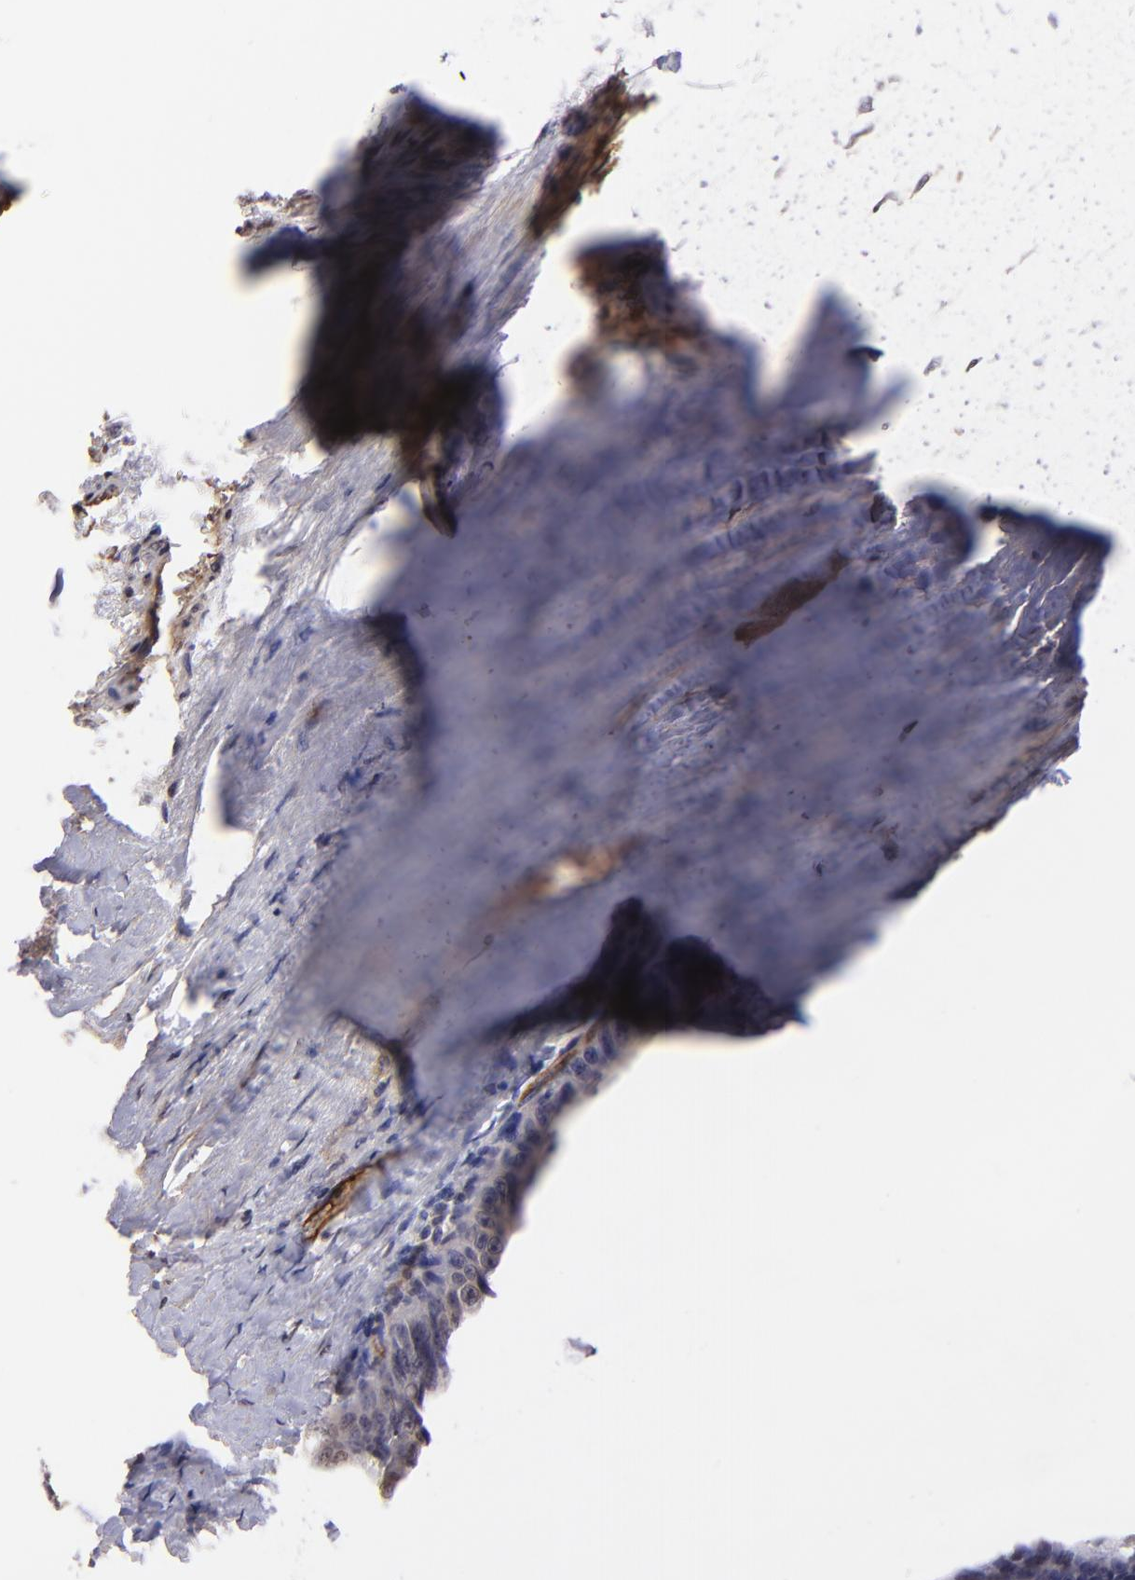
{"staining": {"intensity": "negative", "quantity": "none", "location": "none"}, "tissue": "colorectal cancer", "cell_type": "Tumor cells", "image_type": "cancer", "snomed": [{"axis": "morphology", "description": "Adenocarcinoma, NOS"}, {"axis": "topography", "description": "Colon"}], "caption": "An IHC photomicrograph of adenocarcinoma (colorectal) is shown. There is no staining in tumor cells of adenocarcinoma (colorectal).", "gene": "DYSF", "patient": {"sex": "female", "age": 55}}